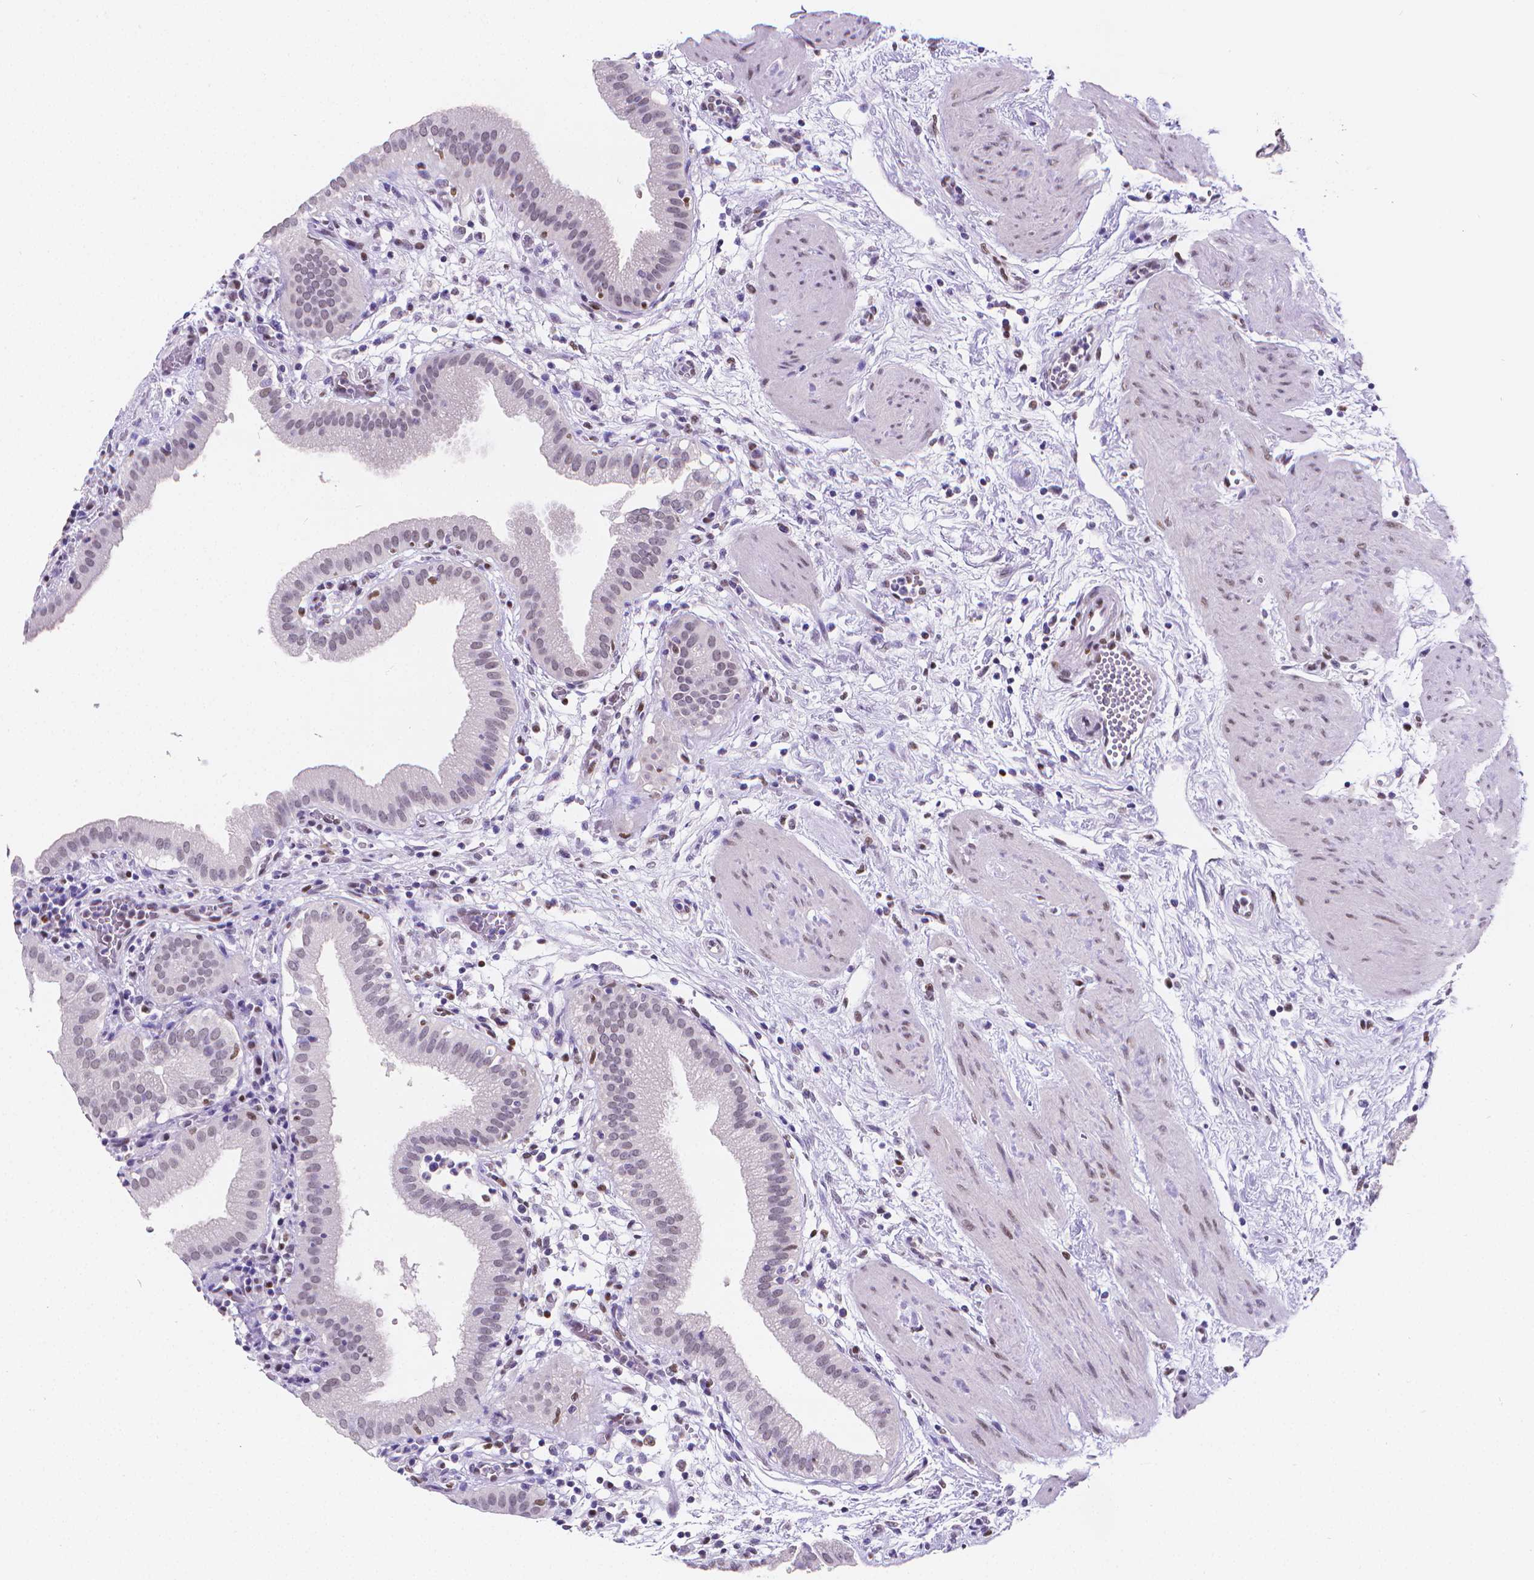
{"staining": {"intensity": "negative", "quantity": "none", "location": "none"}, "tissue": "gallbladder", "cell_type": "Glandular cells", "image_type": "normal", "snomed": [{"axis": "morphology", "description": "Normal tissue, NOS"}, {"axis": "topography", "description": "Gallbladder"}], "caption": "Immunohistochemical staining of unremarkable gallbladder exhibits no significant staining in glandular cells.", "gene": "MEF2C", "patient": {"sex": "female", "age": 65}}